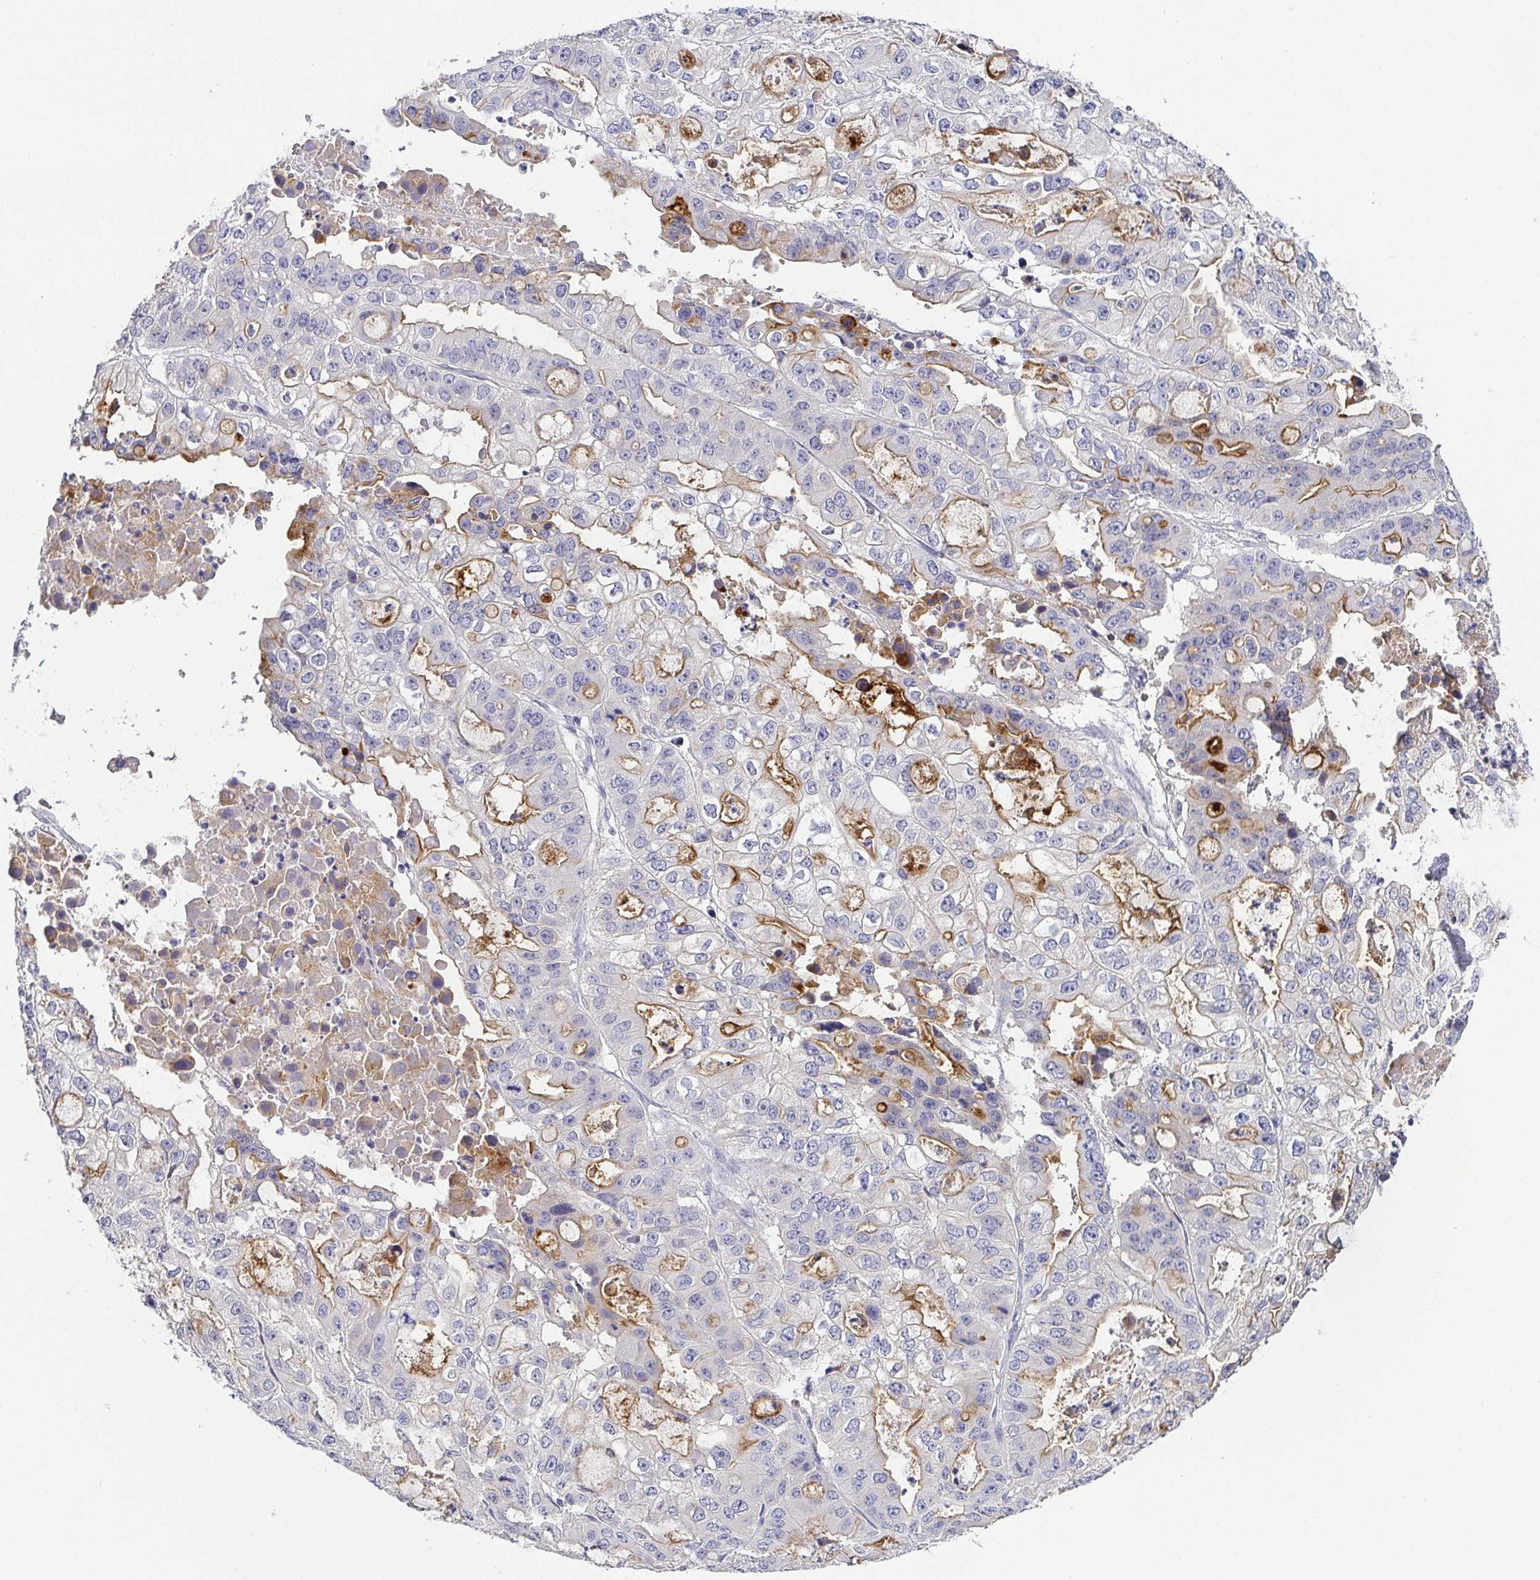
{"staining": {"intensity": "moderate", "quantity": "<25%", "location": "cytoplasmic/membranous"}, "tissue": "ovarian cancer", "cell_type": "Tumor cells", "image_type": "cancer", "snomed": [{"axis": "morphology", "description": "Cystadenocarcinoma, serous, NOS"}, {"axis": "topography", "description": "Ovary"}], "caption": "This micrograph displays immunohistochemistry staining of human ovarian cancer (serous cystadenocarcinoma), with low moderate cytoplasmic/membranous positivity in approximately <25% of tumor cells.", "gene": "RNASE7", "patient": {"sex": "female", "age": 56}}